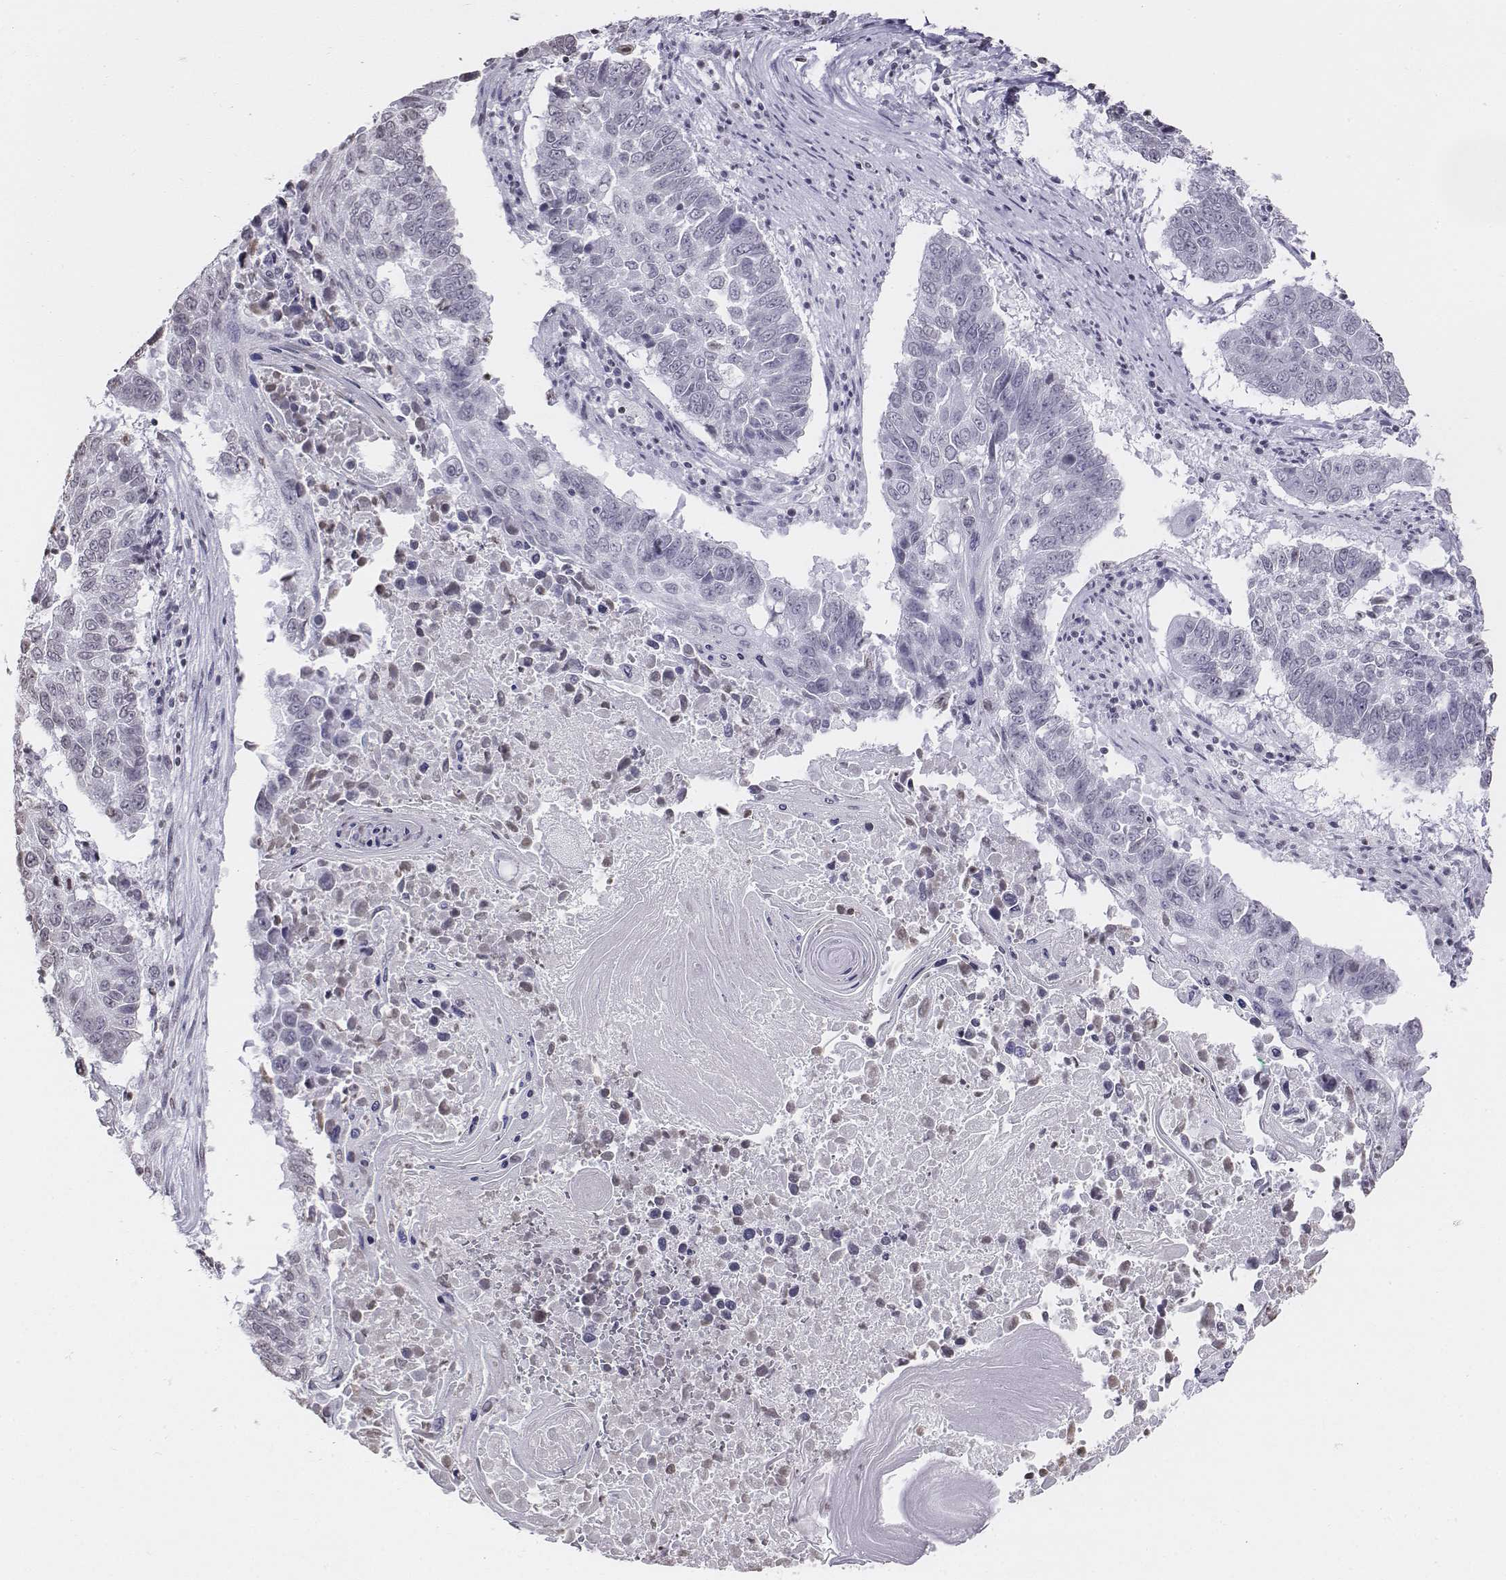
{"staining": {"intensity": "negative", "quantity": "none", "location": "none"}, "tissue": "lung cancer", "cell_type": "Tumor cells", "image_type": "cancer", "snomed": [{"axis": "morphology", "description": "Squamous cell carcinoma, NOS"}, {"axis": "topography", "description": "Lung"}], "caption": "DAB immunohistochemical staining of lung cancer demonstrates no significant expression in tumor cells. (DAB immunohistochemistry (IHC) visualized using brightfield microscopy, high magnification).", "gene": "BARHL1", "patient": {"sex": "male", "age": 73}}